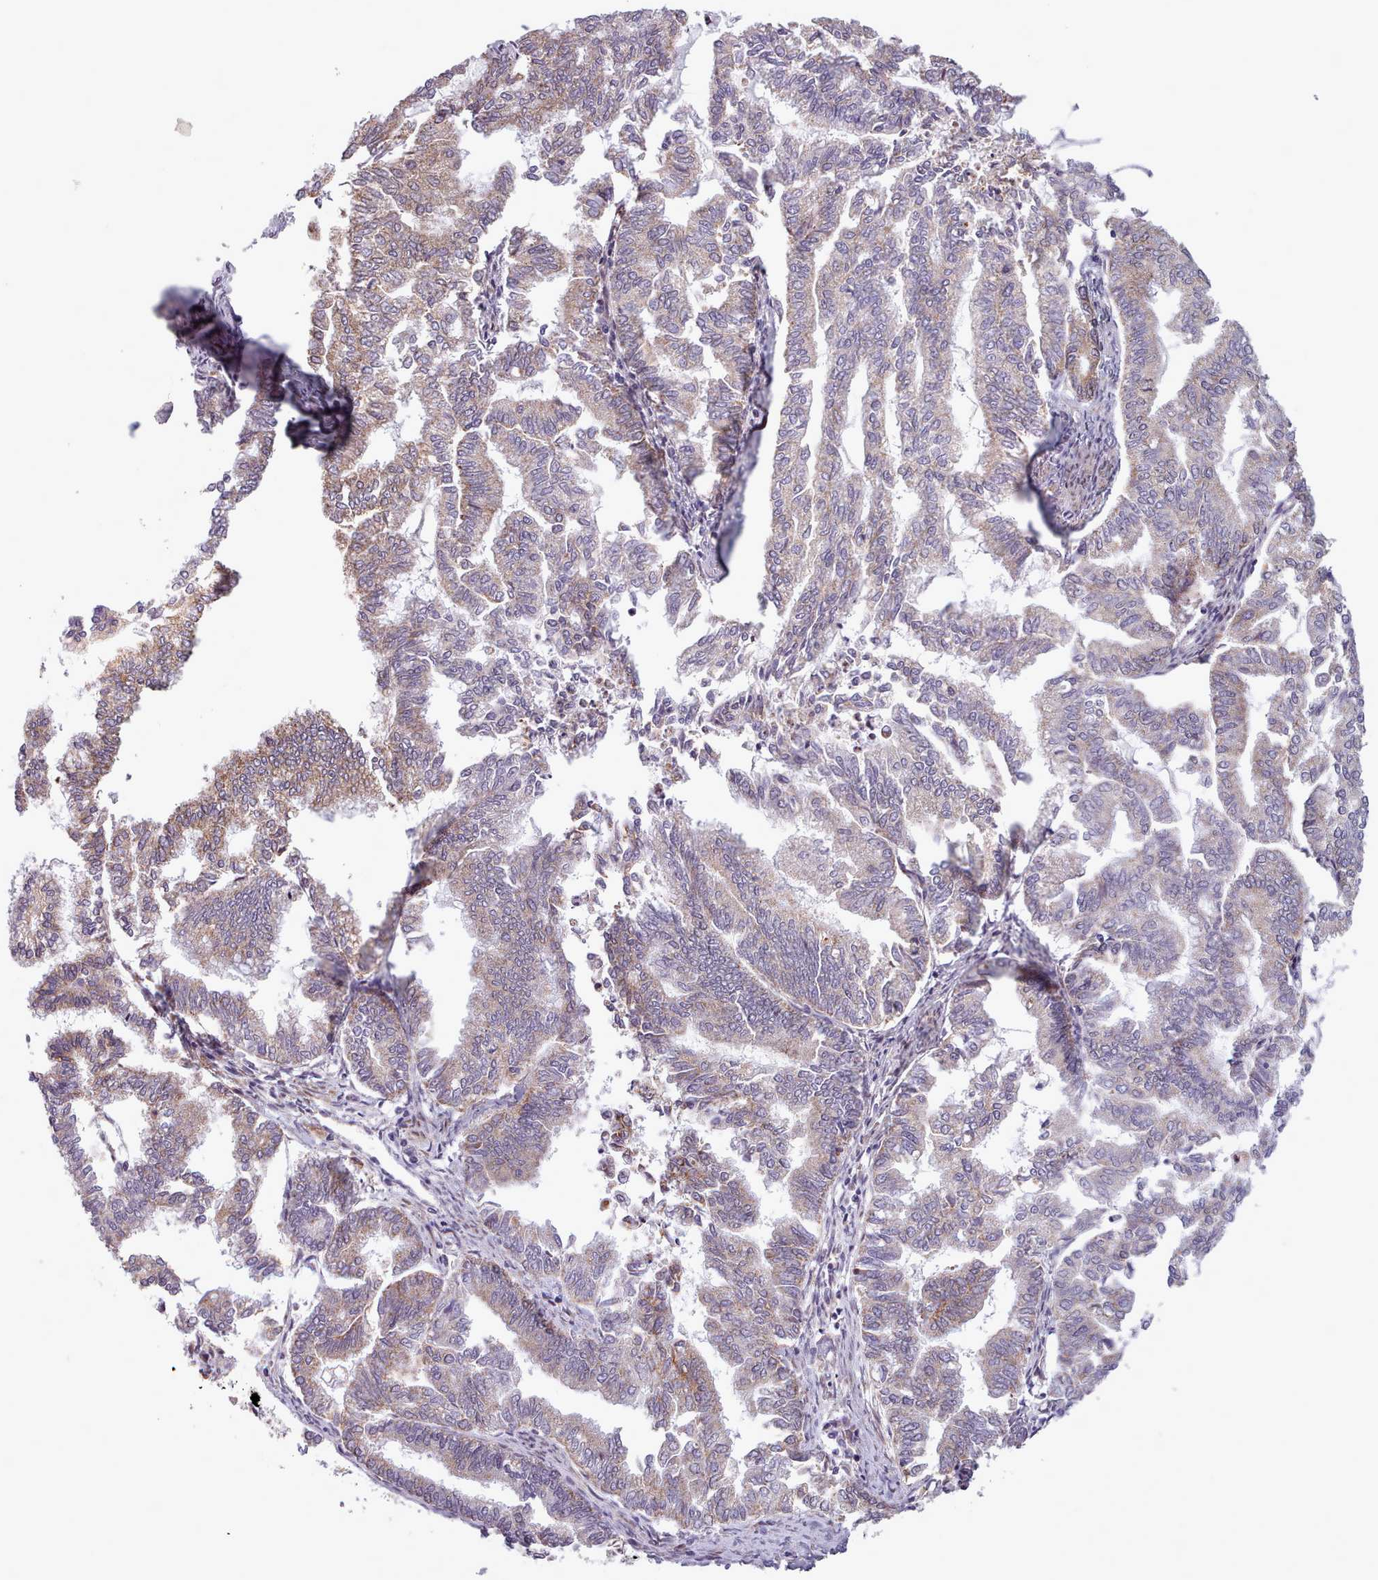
{"staining": {"intensity": "weak", "quantity": ">75%", "location": "cytoplasmic/membranous"}, "tissue": "endometrial cancer", "cell_type": "Tumor cells", "image_type": "cancer", "snomed": [{"axis": "morphology", "description": "Adenocarcinoma, NOS"}, {"axis": "topography", "description": "Endometrium"}], "caption": "Adenocarcinoma (endometrial) stained for a protein demonstrates weak cytoplasmic/membranous positivity in tumor cells.", "gene": "AVL9", "patient": {"sex": "female", "age": 79}}